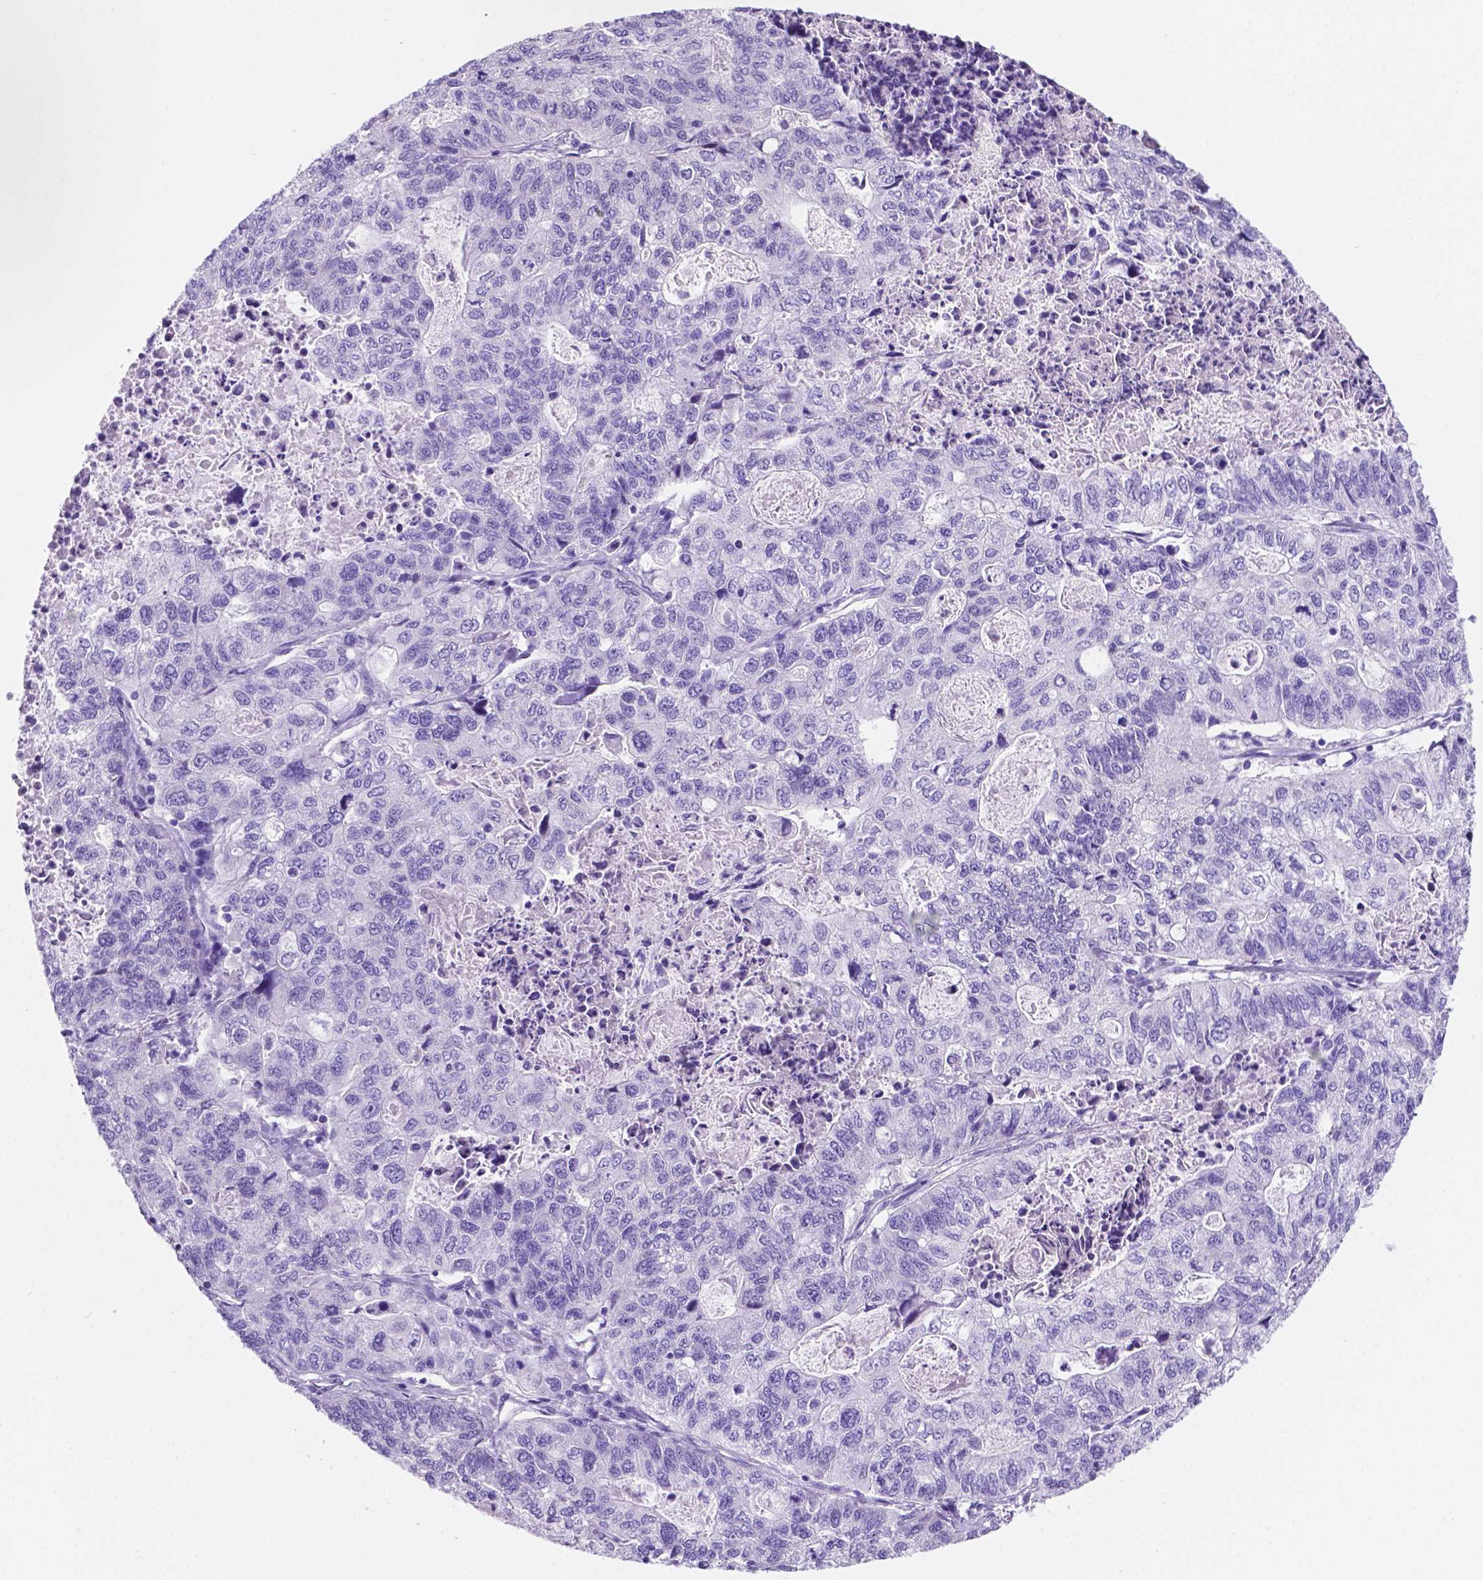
{"staining": {"intensity": "negative", "quantity": "none", "location": "none"}, "tissue": "stomach cancer", "cell_type": "Tumor cells", "image_type": "cancer", "snomed": [{"axis": "morphology", "description": "Adenocarcinoma, NOS"}, {"axis": "topography", "description": "Stomach, upper"}], "caption": "An immunohistochemistry (IHC) photomicrograph of stomach cancer is shown. There is no staining in tumor cells of stomach cancer. (DAB immunohistochemistry (IHC) visualized using brightfield microscopy, high magnification).", "gene": "TMEM210", "patient": {"sex": "female", "age": 67}}